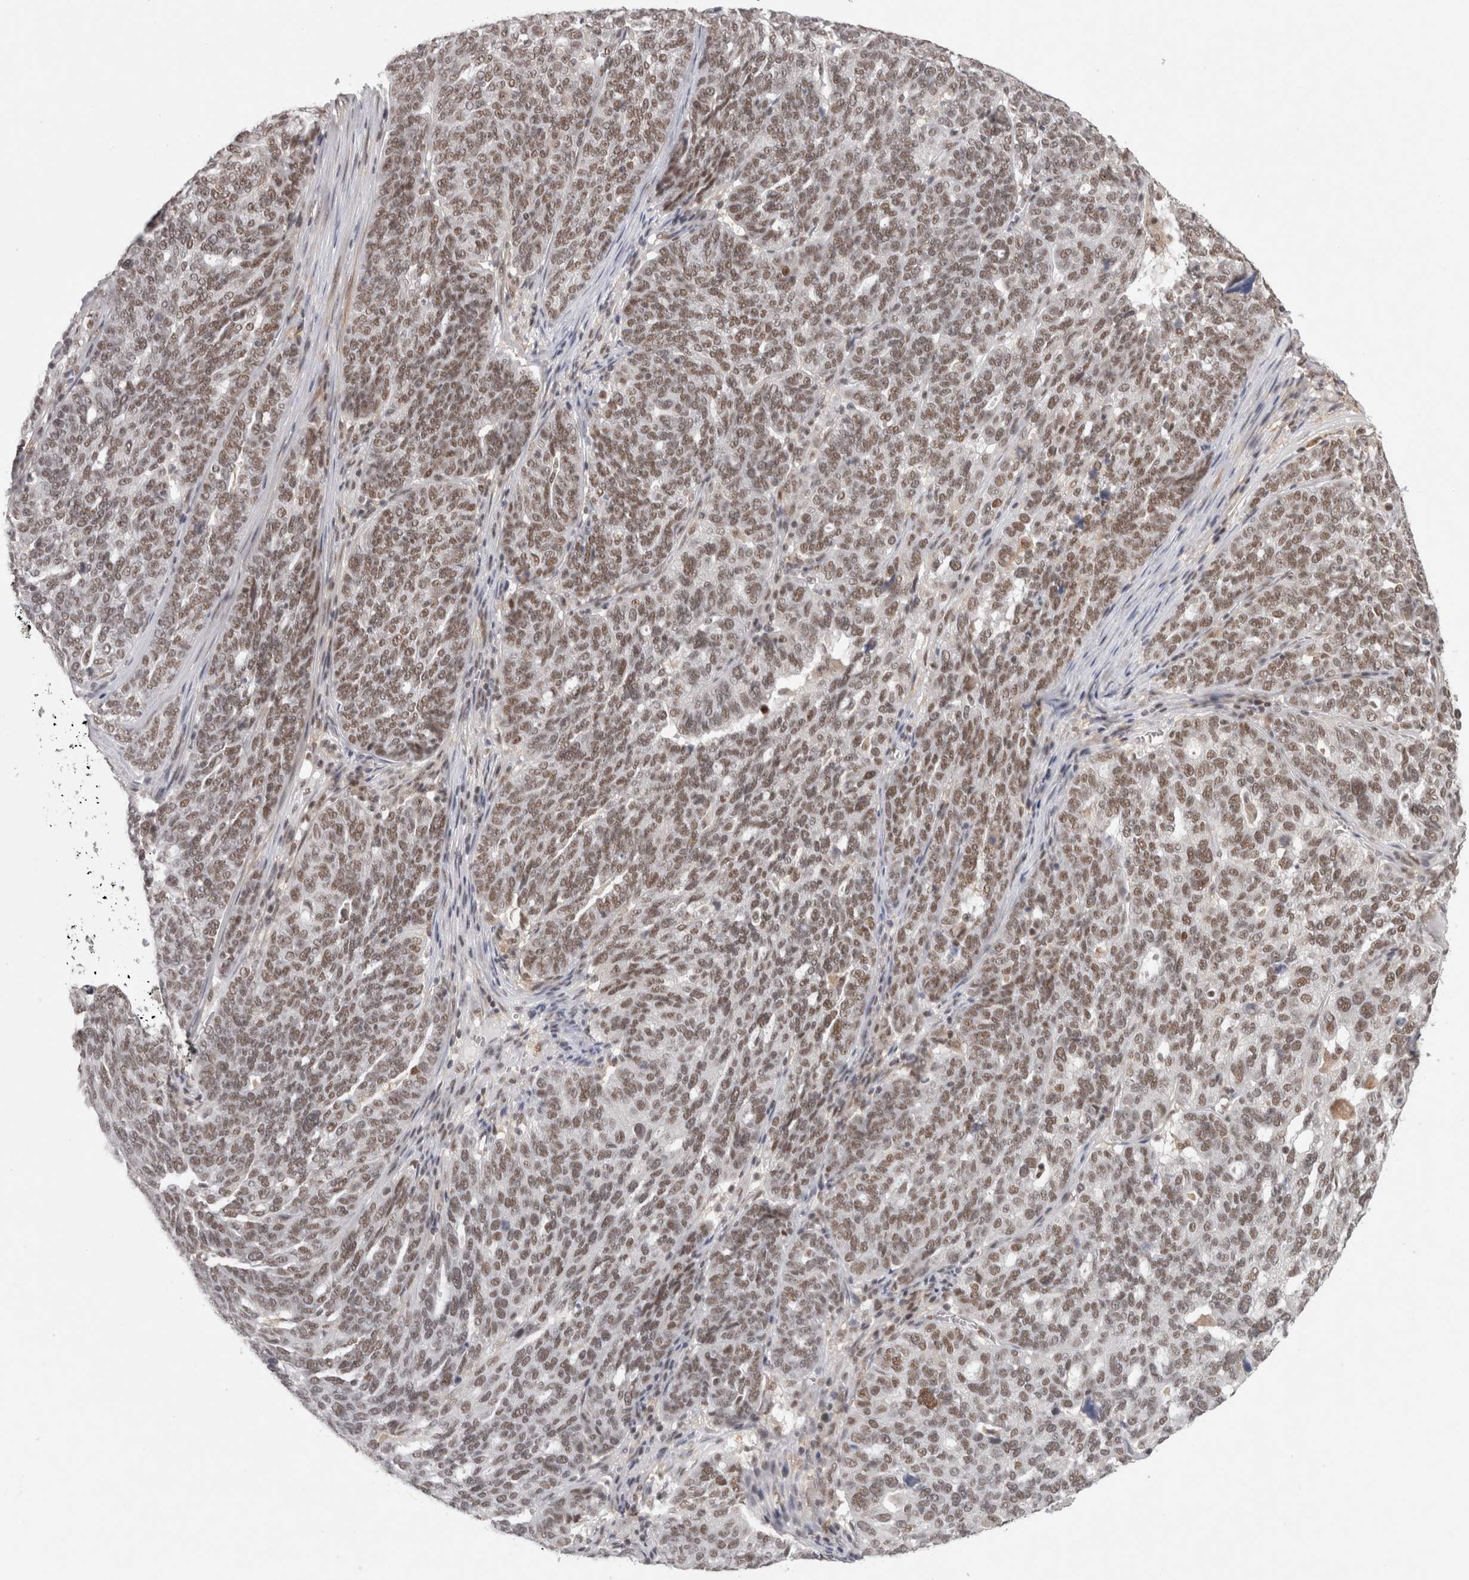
{"staining": {"intensity": "moderate", "quantity": ">75%", "location": "nuclear"}, "tissue": "ovarian cancer", "cell_type": "Tumor cells", "image_type": "cancer", "snomed": [{"axis": "morphology", "description": "Cystadenocarcinoma, serous, NOS"}, {"axis": "topography", "description": "Ovary"}], "caption": "Human serous cystadenocarcinoma (ovarian) stained with a protein marker shows moderate staining in tumor cells.", "gene": "ZNF830", "patient": {"sex": "female", "age": 59}}